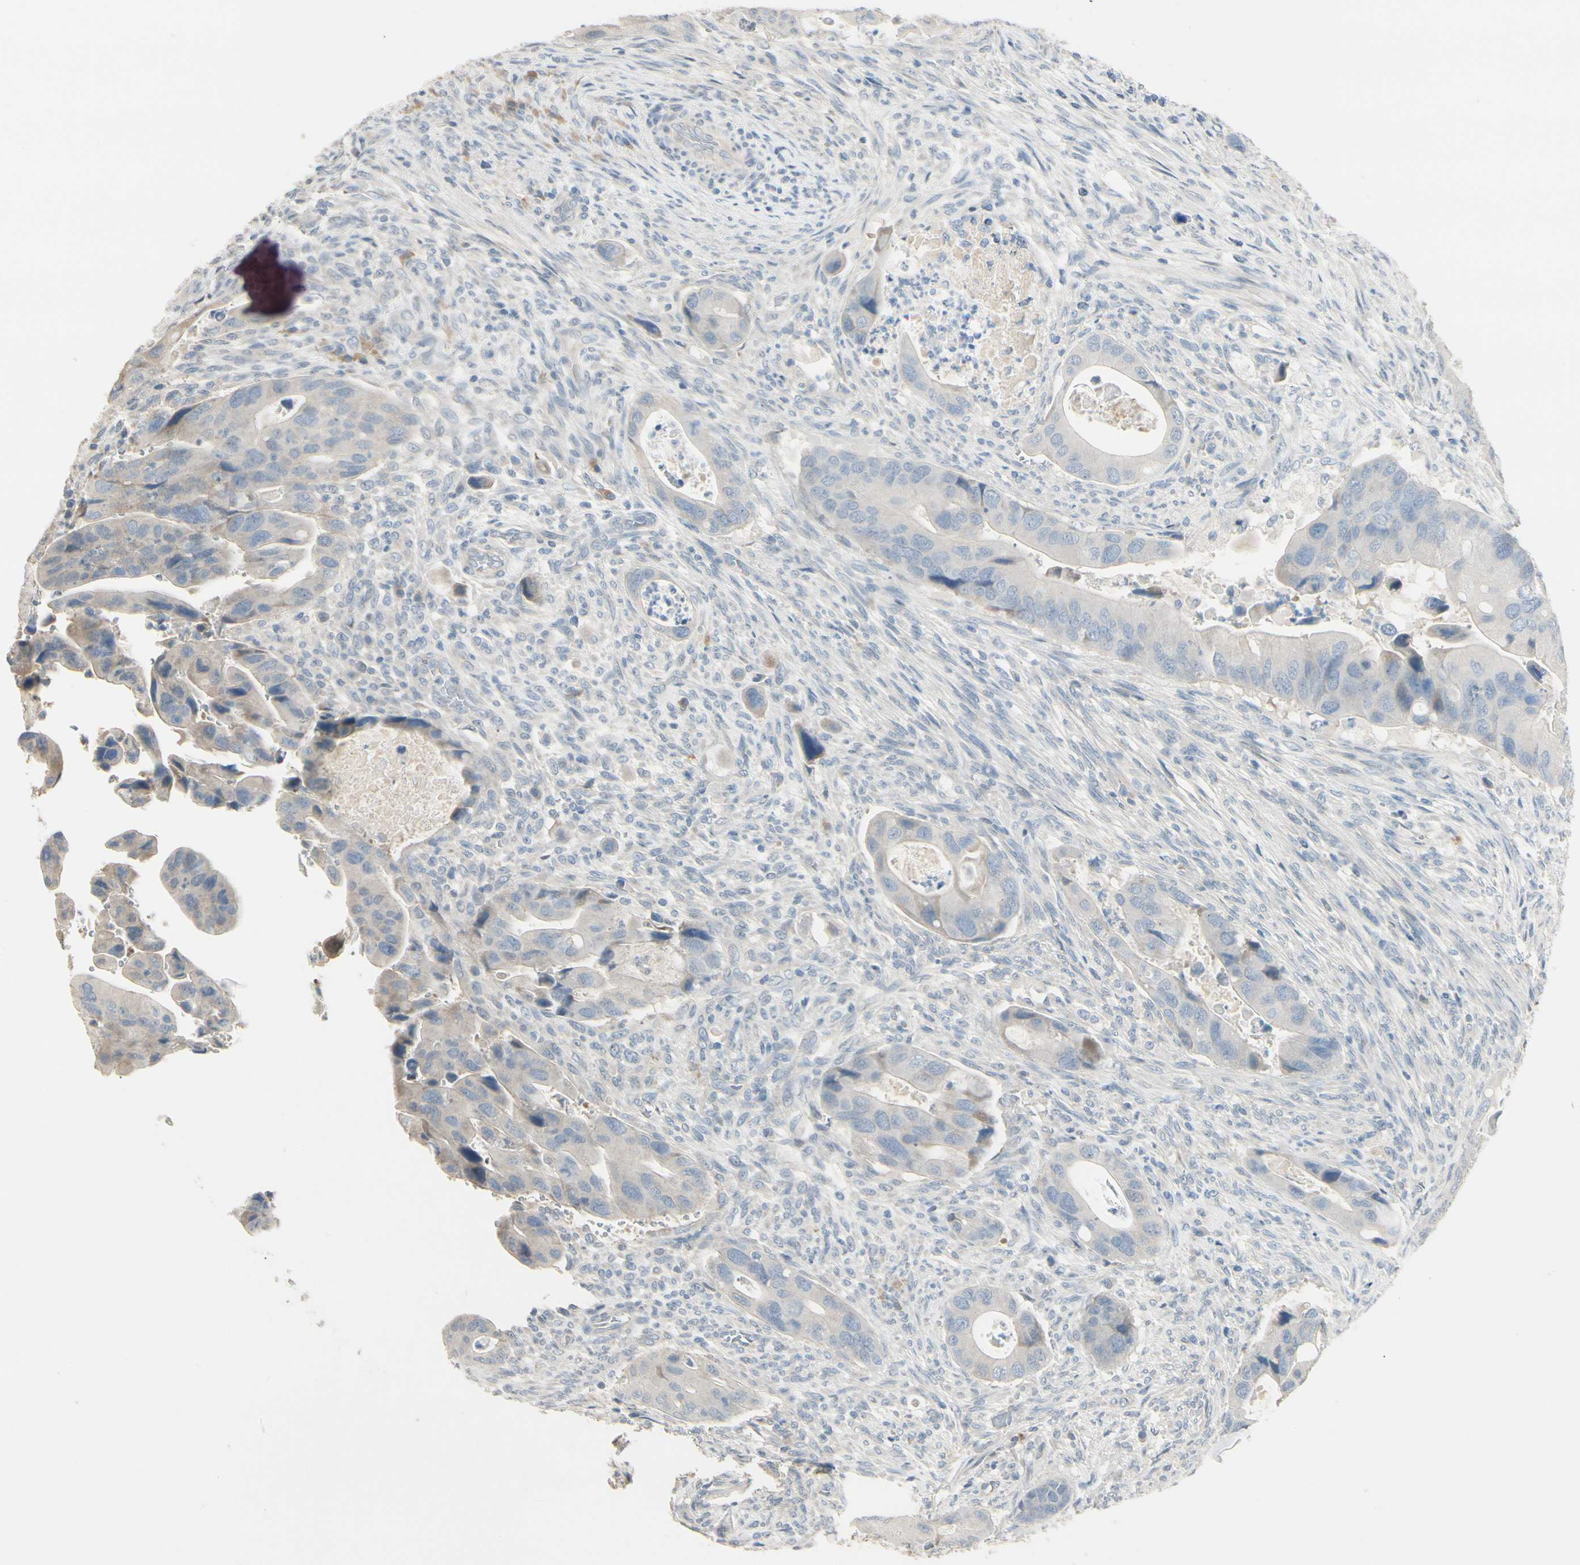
{"staining": {"intensity": "weak", "quantity": "<25%", "location": "cytoplasmic/membranous"}, "tissue": "colorectal cancer", "cell_type": "Tumor cells", "image_type": "cancer", "snomed": [{"axis": "morphology", "description": "Adenocarcinoma, NOS"}, {"axis": "topography", "description": "Rectum"}], "caption": "IHC of human adenocarcinoma (colorectal) reveals no expression in tumor cells. (DAB immunohistochemistry (IHC) with hematoxylin counter stain).", "gene": "GNE", "patient": {"sex": "female", "age": 57}}